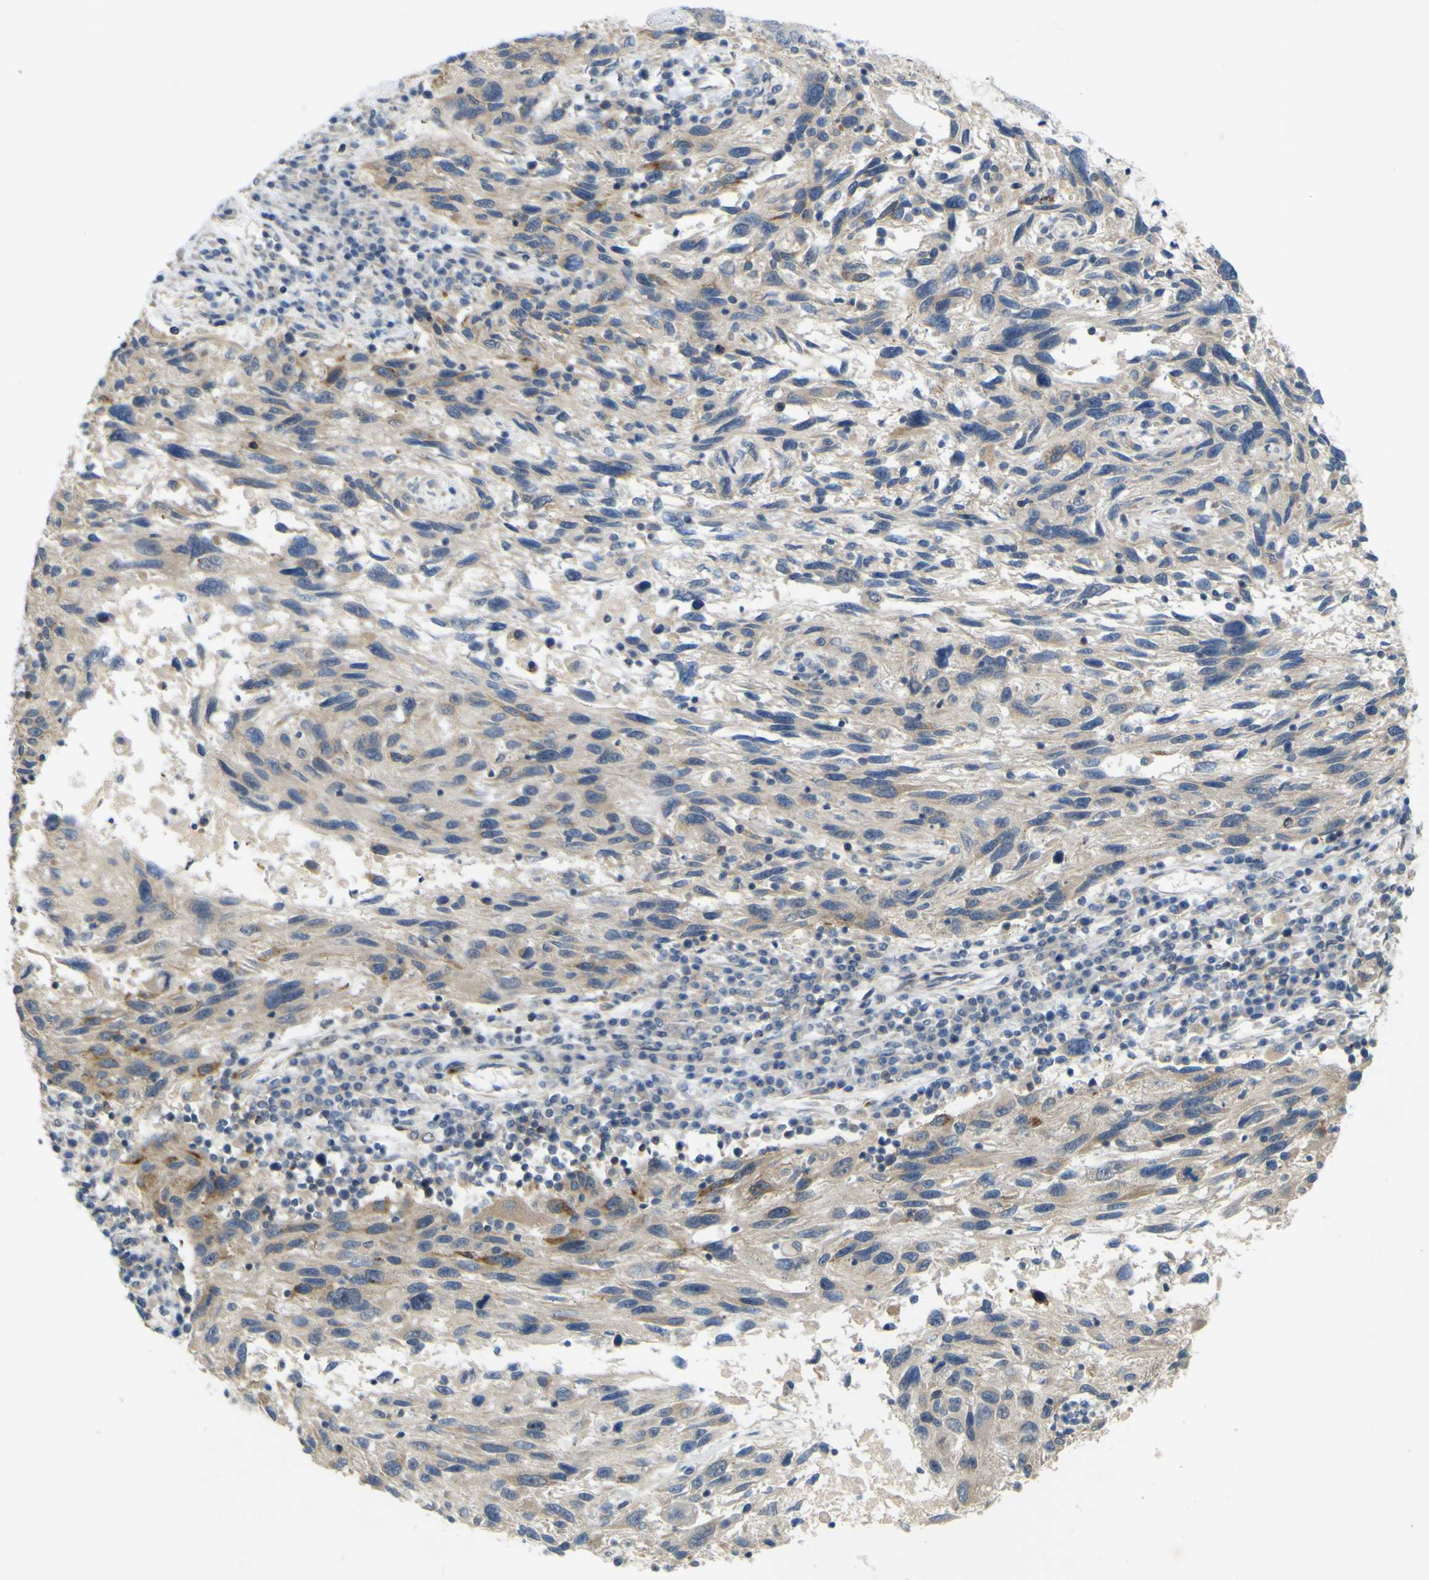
{"staining": {"intensity": "moderate", "quantity": "25%-75%", "location": "cytoplasmic/membranous"}, "tissue": "melanoma", "cell_type": "Tumor cells", "image_type": "cancer", "snomed": [{"axis": "morphology", "description": "Malignant melanoma, NOS"}, {"axis": "topography", "description": "Skin"}], "caption": "A micrograph of human melanoma stained for a protein demonstrates moderate cytoplasmic/membranous brown staining in tumor cells. (DAB IHC, brown staining for protein, blue staining for nuclei).", "gene": "IGF2R", "patient": {"sex": "male", "age": 53}}